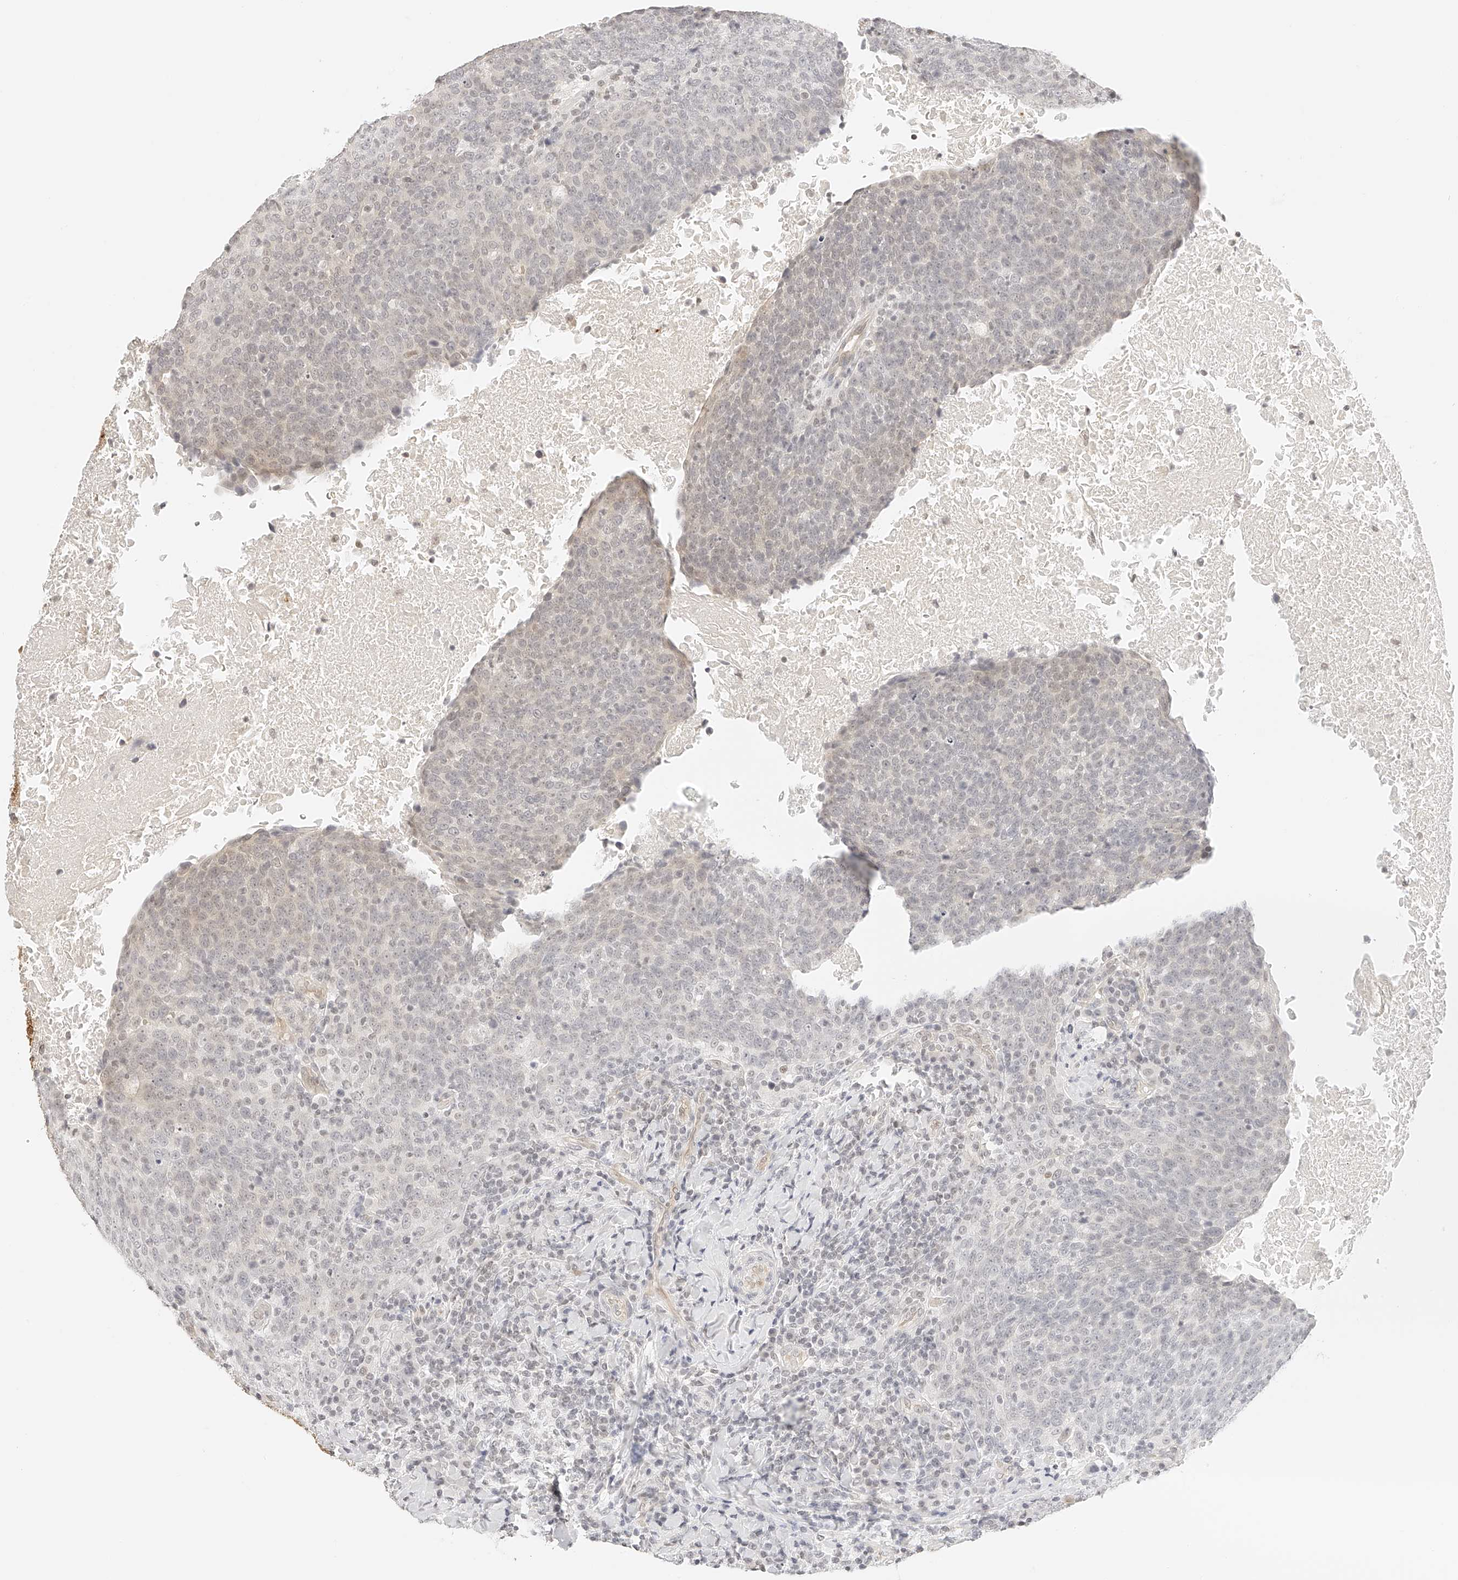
{"staining": {"intensity": "negative", "quantity": "none", "location": "none"}, "tissue": "head and neck cancer", "cell_type": "Tumor cells", "image_type": "cancer", "snomed": [{"axis": "morphology", "description": "Squamous cell carcinoma, NOS"}, {"axis": "morphology", "description": "Squamous cell carcinoma, metastatic, NOS"}, {"axis": "topography", "description": "Lymph node"}, {"axis": "topography", "description": "Head-Neck"}], "caption": "Tumor cells are negative for brown protein staining in head and neck metastatic squamous cell carcinoma.", "gene": "ZFP69", "patient": {"sex": "male", "age": 62}}